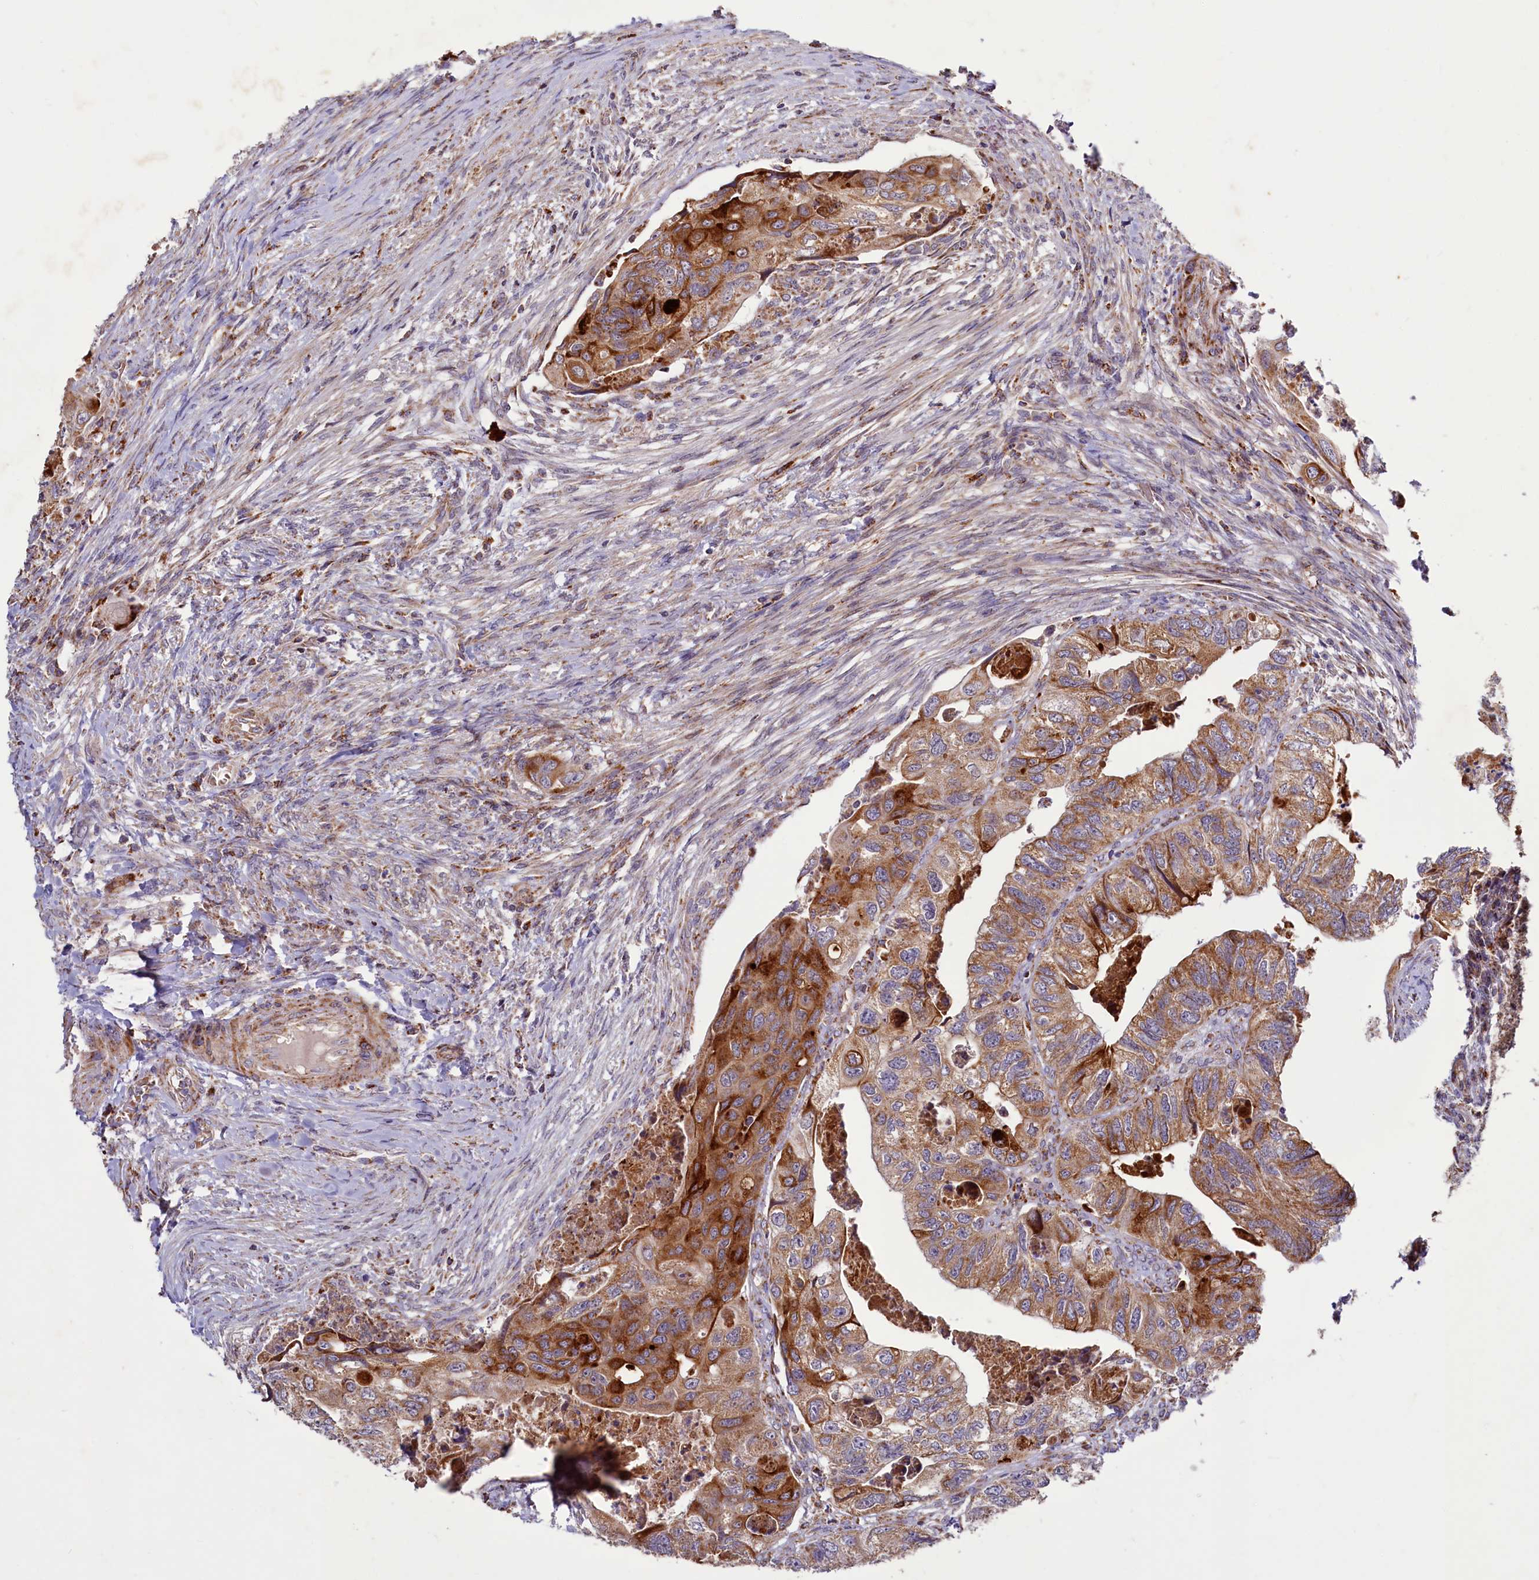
{"staining": {"intensity": "strong", "quantity": ">75%", "location": "cytoplasmic/membranous"}, "tissue": "colorectal cancer", "cell_type": "Tumor cells", "image_type": "cancer", "snomed": [{"axis": "morphology", "description": "Adenocarcinoma, NOS"}, {"axis": "topography", "description": "Rectum"}], "caption": "Tumor cells exhibit high levels of strong cytoplasmic/membranous staining in approximately >75% of cells in human colorectal cancer (adenocarcinoma).", "gene": "DYNC2H1", "patient": {"sex": "male", "age": 63}}